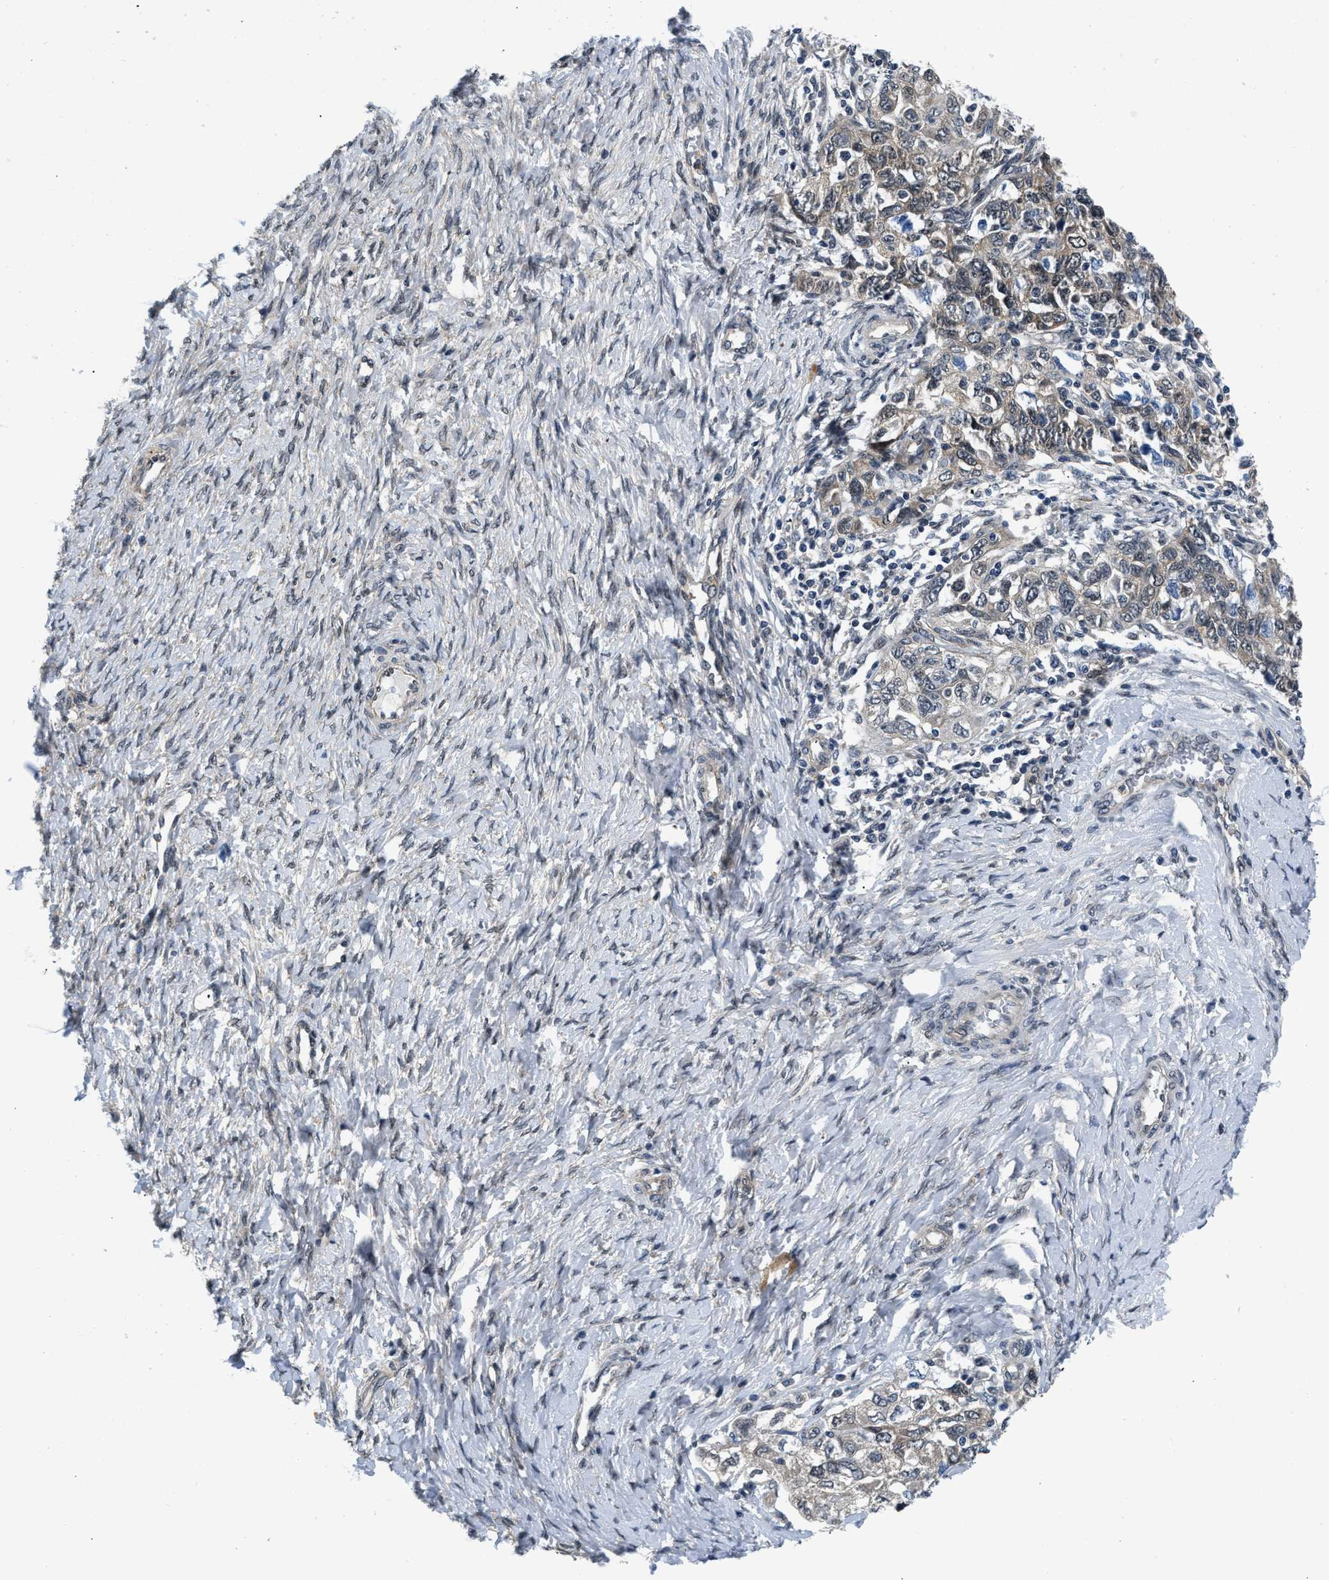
{"staining": {"intensity": "weak", "quantity": "<25%", "location": "cytoplasmic/membranous"}, "tissue": "ovarian cancer", "cell_type": "Tumor cells", "image_type": "cancer", "snomed": [{"axis": "morphology", "description": "Carcinoma, NOS"}, {"axis": "morphology", "description": "Cystadenocarcinoma, serous, NOS"}, {"axis": "topography", "description": "Ovary"}], "caption": "Immunohistochemical staining of human ovarian cancer (carcinoma) shows no significant expression in tumor cells.", "gene": "SMAD4", "patient": {"sex": "female", "age": 69}}